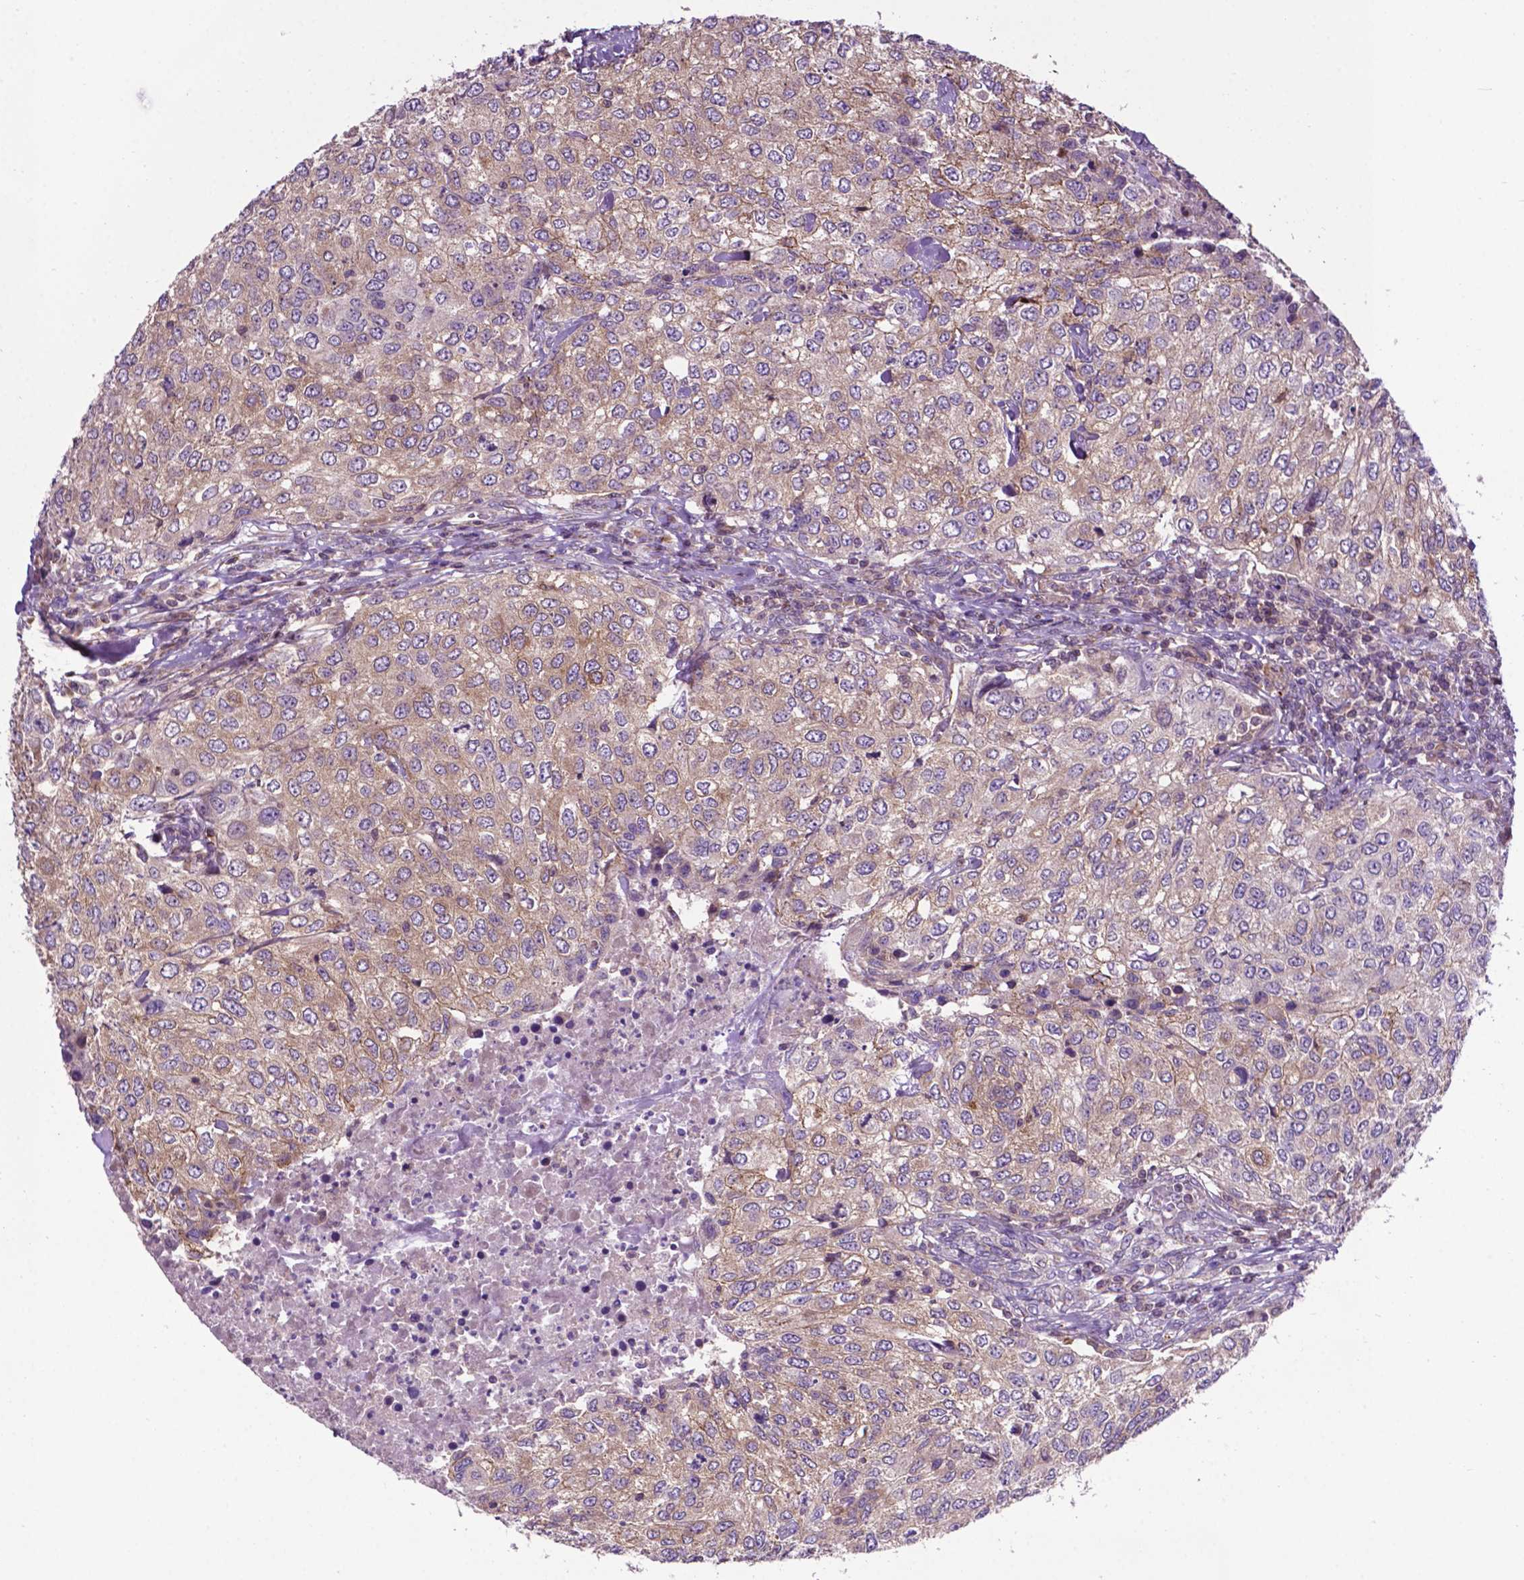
{"staining": {"intensity": "weak", "quantity": "25%-75%", "location": "cytoplasmic/membranous"}, "tissue": "urothelial cancer", "cell_type": "Tumor cells", "image_type": "cancer", "snomed": [{"axis": "morphology", "description": "Urothelial carcinoma, High grade"}, {"axis": "topography", "description": "Urinary bladder"}], "caption": "High-grade urothelial carcinoma stained with immunohistochemistry shows weak cytoplasmic/membranous positivity in approximately 25%-75% of tumor cells. (brown staining indicates protein expression, while blue staining denotes nuclei).", "gene": "SPNS2", "patient": {"sex": "female", "age": 78}}